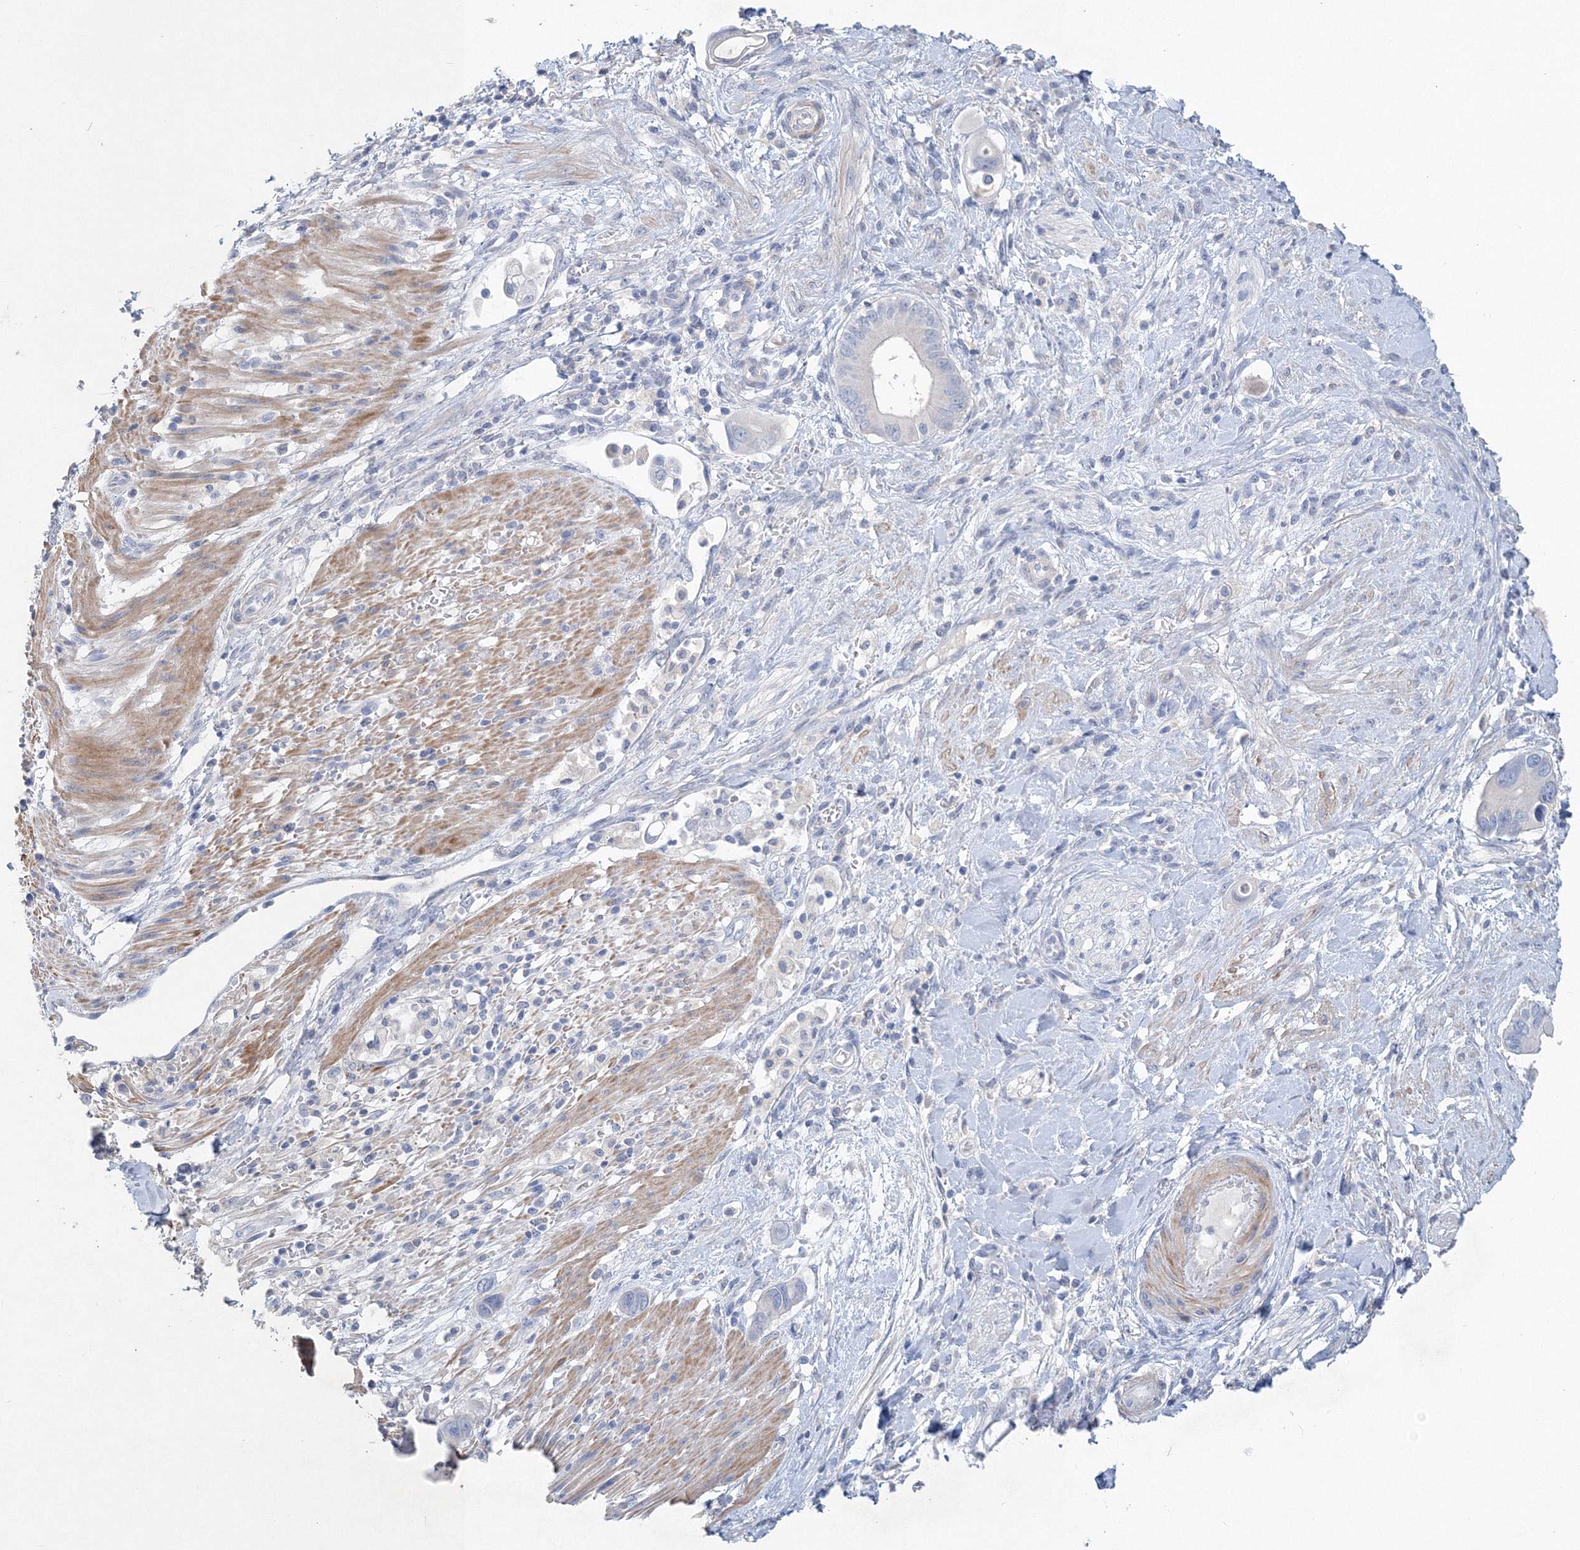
{"staining": {"intensity": "negative", "quantity": "none", "location": "none"}, "tissue": "pancreatic cancer", "cell_type": "Tumor cells", "image_type": "cancer", "snomed": [{"axis": "morphology", "description": "Adenocarcinoma, NOS"}, {"axis": "topography", "description": "Pancreas"}], "caption": "Immunohistochemistry image of neoplastic tissue: human pancreatic cancer (adenocarcinoma) stained with DAB shows no significant protein expression in tumor cells.", "gene": "OSBPL6", "patient": {"sex": "male", "age": 68}}